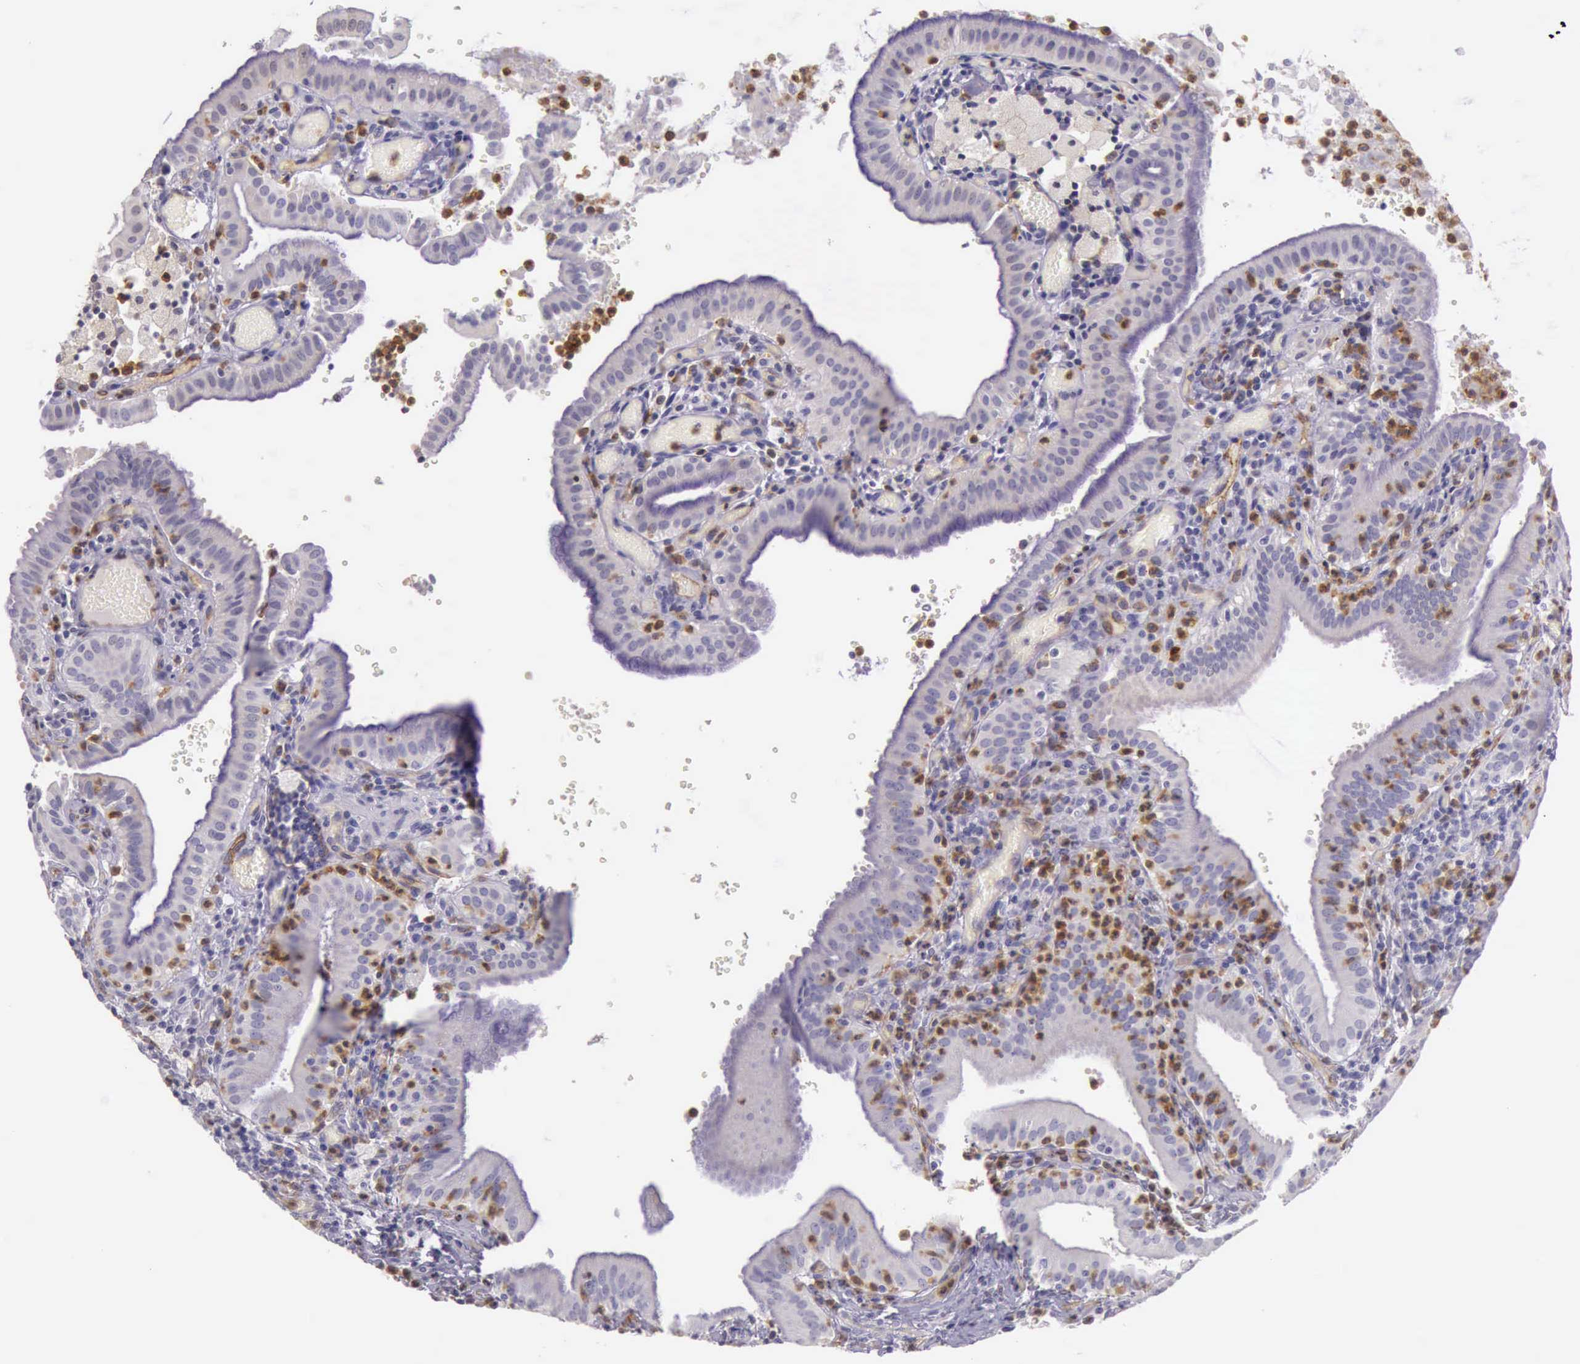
{"staining": {"intensity": "weak", "quantity": "<25%", "location": "cytoplasmic/membranous"}, "tissue": "gallbladder", "cell_type": "Glandular cells", "image_type": "normal", "snomed": [{"axis": "morphology", "description": "Normal tissue, NOS"}, {"axis": "topography", "description": "Gallbladder"}], "caption": "Immunohistochemistry (IHC) micrograph of benign gallbladder stained for a protein (brown), which displays no staining in glandular cells. (Brightfield microscopy of DAB (3,3'-diaminobenzidine) IHC at high magnification).", "gene": "TCEANC", "patient": {"sex": "male", "age": 59}}